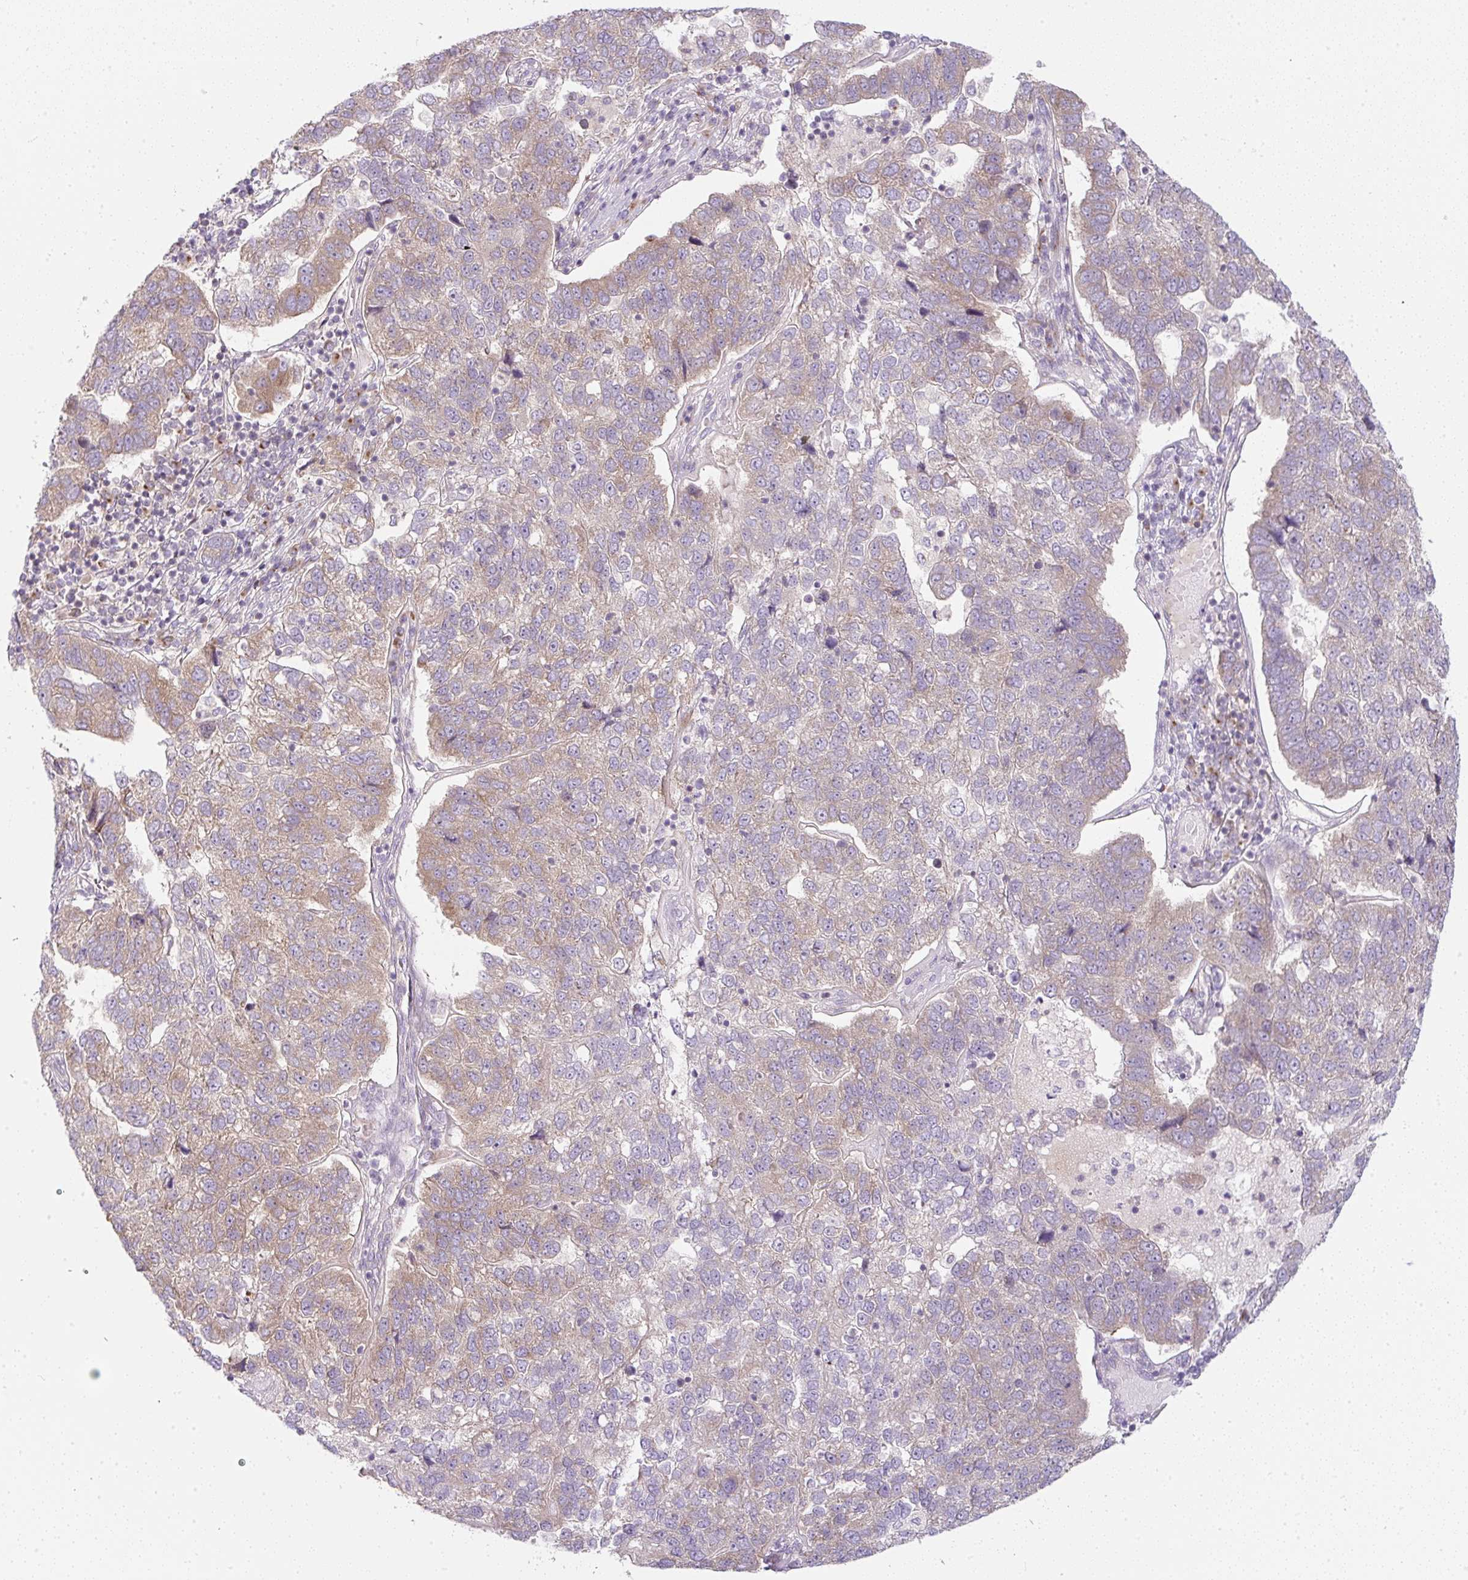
{"staining": {"intensity": "moderate", "quantity": "25%-75%", "location": "cytoplasmic/membranous"}, "tissue": "pancreatic cancer", "cell_type": "Tumor cells", "image_type": "cancer", "snomed": [{"axis": "morphology", "description": "Adenocarcinoma, NOS"}, {"axis": "topography", "description": "Pancreas"}], "caption": "Immunohistochemical staining of pancreatic cancer (adenocarcinoma) shows medium levels of moderate cytoplasmic/membranous expression in about 25%-75% of tumor cells.", "gene": "MLX", "patient": {"sex": "female", "age": 61}}